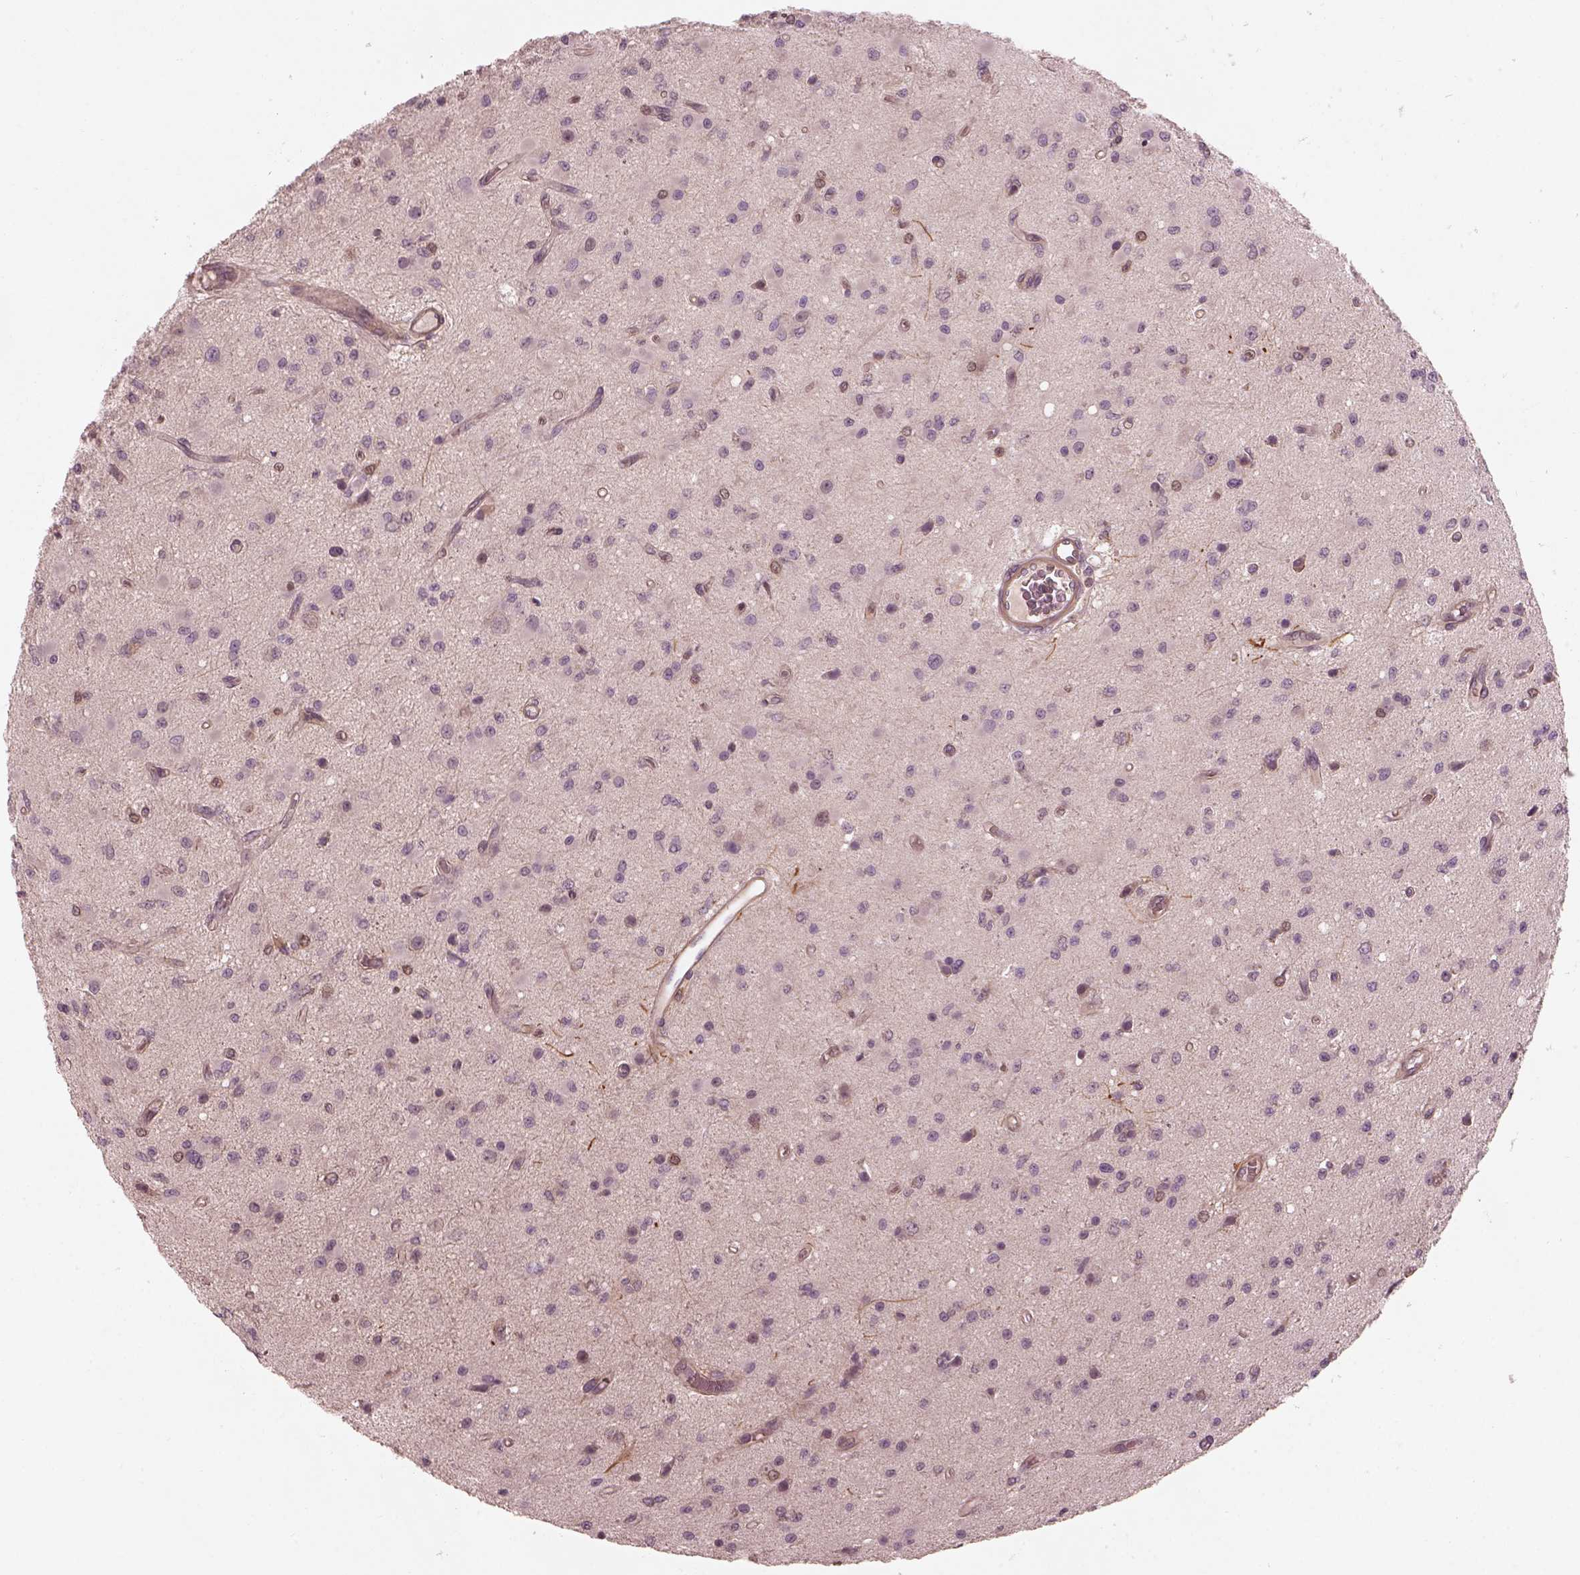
{"staining": {"intensity": "negative", "quantity": "none", "location": "none"}, "tissue": "glioma", "cell_type": "Tumor cells", "image_type": "cancer", "snomed": [{"axis": "morphology", "description": "Glioma, malignant, Low grade"}, {"axis": "topography", "description": "Brain"}], "caption": "Immunohistochemistry of human glioma shows no positivity in tumor cells. The staining is performed using DAB brown chromogen with nuclei counter-stained in using hematoxylin.", "gene": "FAM107B", "patient": {"sex": "female", "age": 45}}